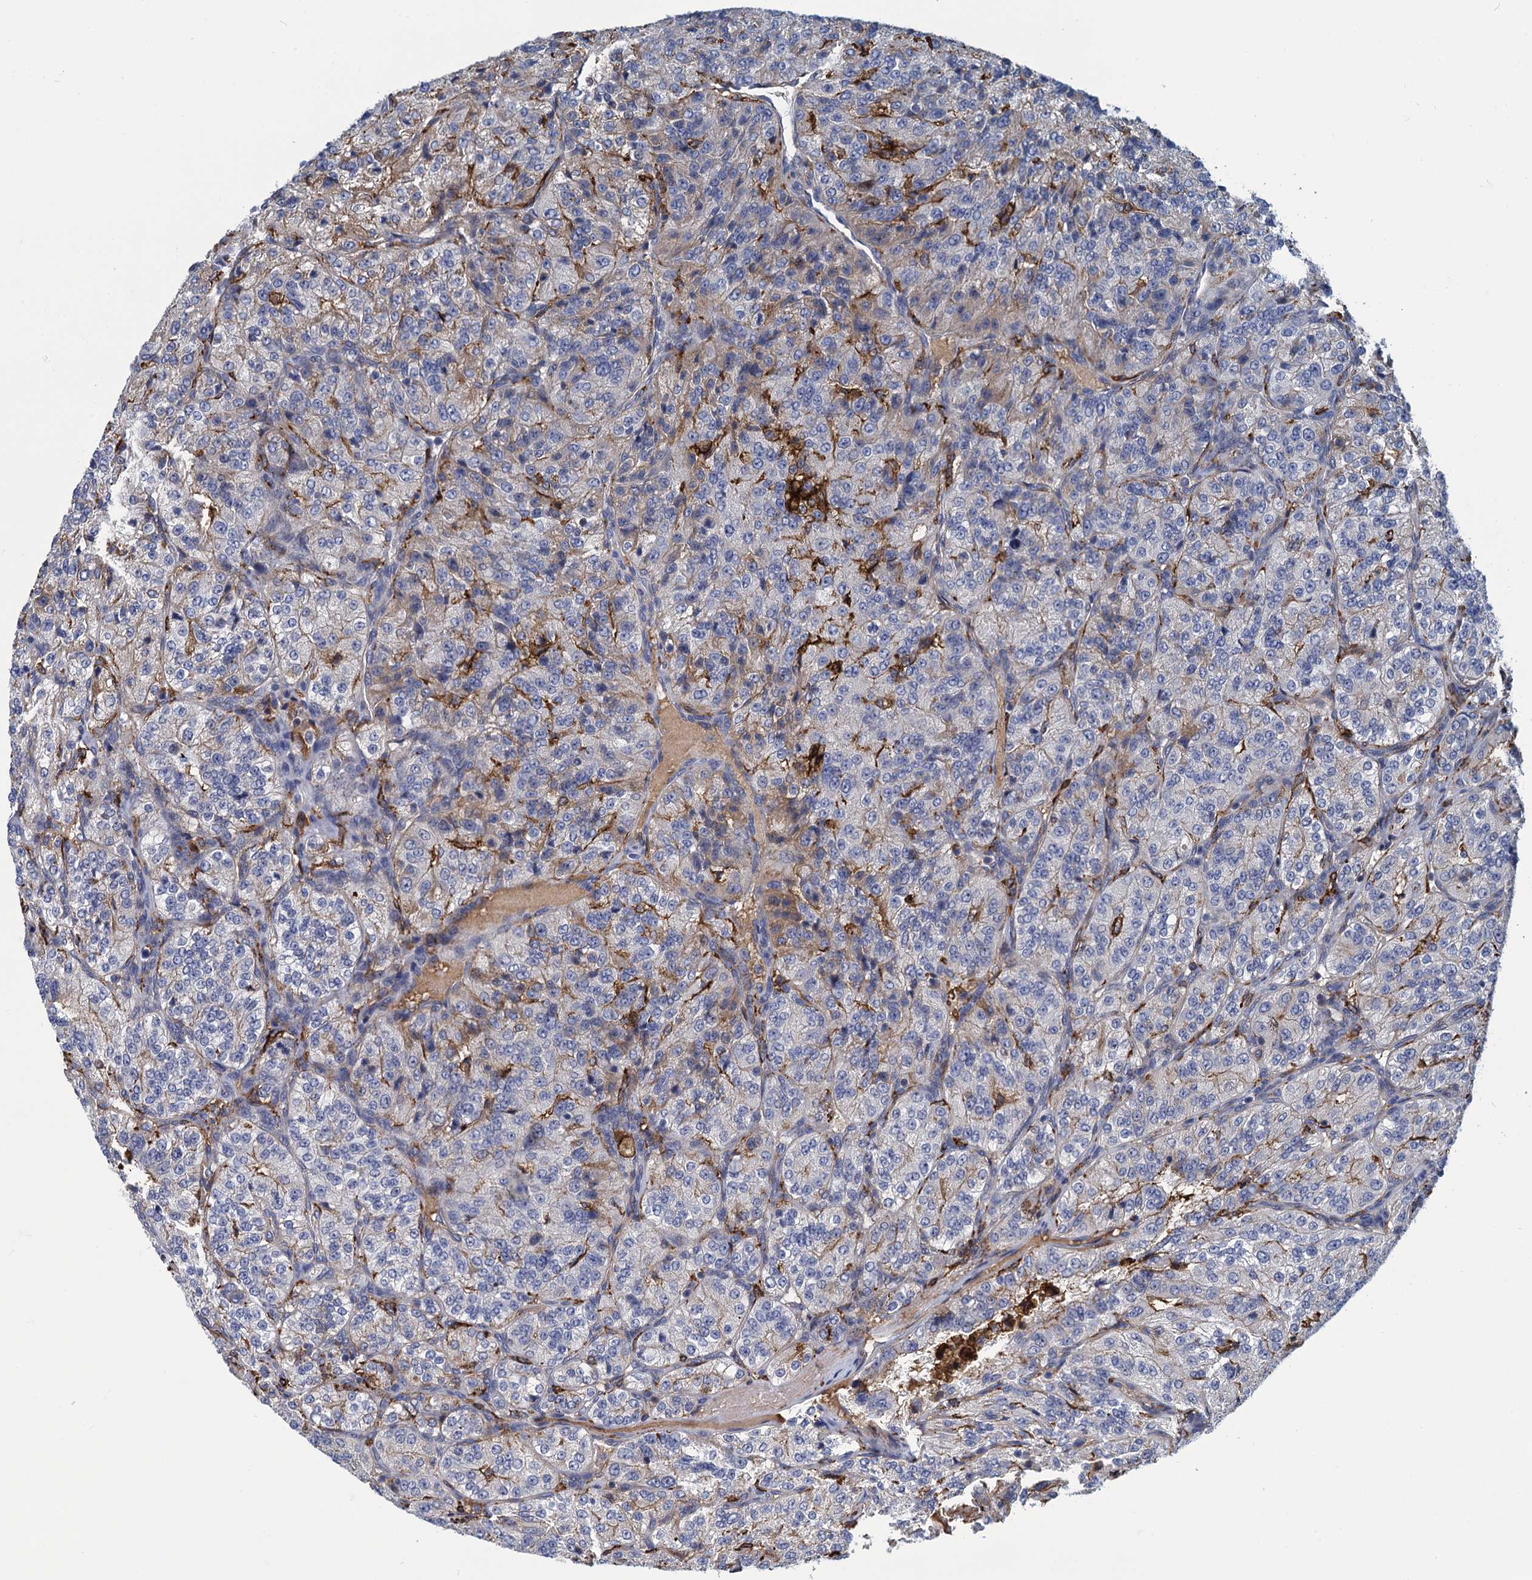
{"staining": {"intensity": "negative", "quantity": "none", "location": "none"}, "tissue": "renal cancer", "cell_type": "Tumor cells", "image_type": "cancer", "snomed": [{"axis": "morphology", "description": "Adenocarcinoma, NOS"}, {"axis": "topography", "description": "Kidney"}], "caption": "This is a micrograph of IHC staining of renal cancer (adenocarcinoma), which shows no expression in tumor cells. (Stains: DAB (3,3'-diaminobenzidine) IHC with hematoxylin counter stain, Microscopy: brightfield microscopy at high magnification).", "gene": "DNHD1", "patient": {"sex": "female", "age": 63}}